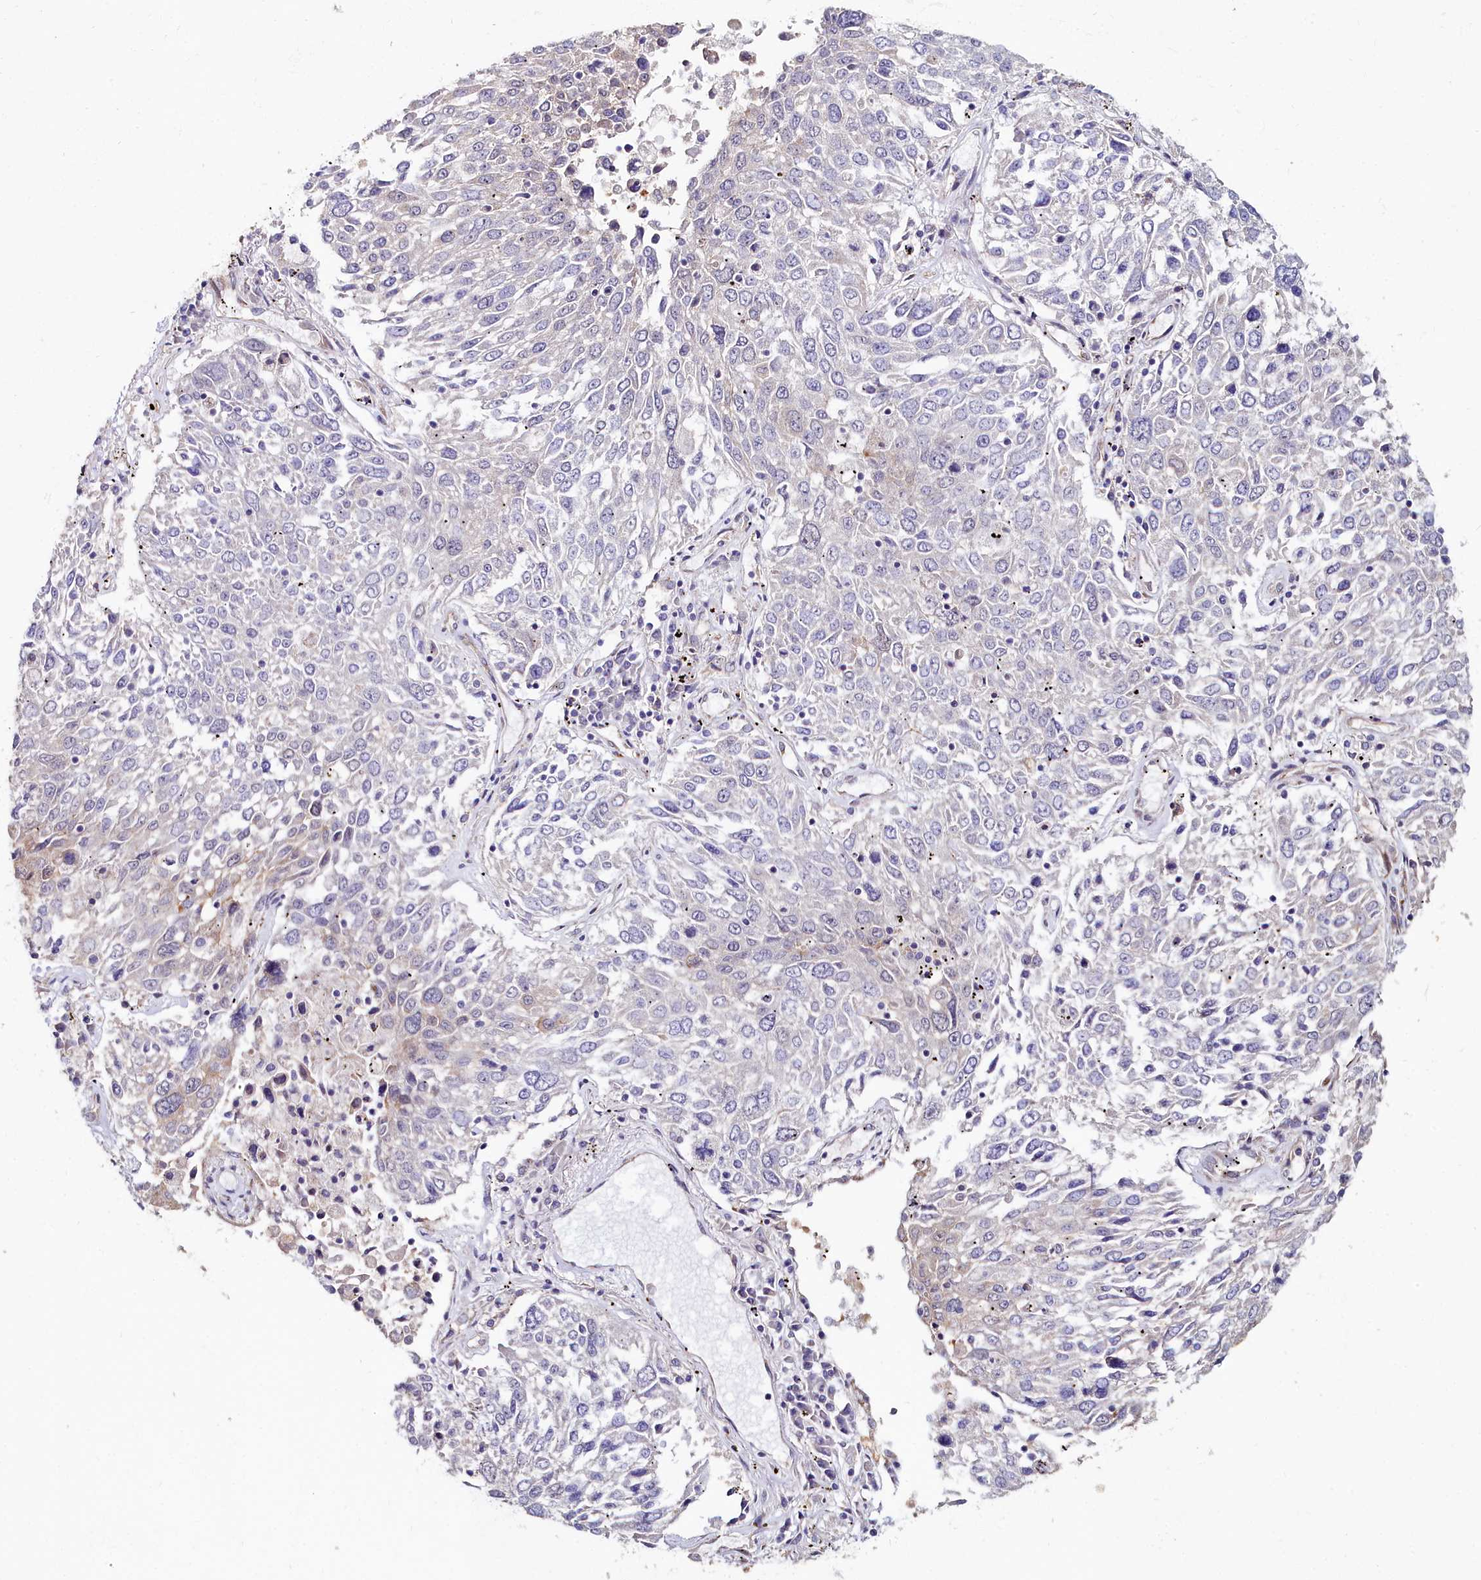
{"staining": {"intensity": "negative", "quantity": "none", "location": "none"}, "tissue": "lung cancer", "cell_type": "Tumor cells", "image_type": "cancer", "snomed": [{"axis": "morphology", "description": "Squamous cell carcinoma, NOS"}, {"axis": "topography", "description": "Lung"}], "caption": "Immunohistochemical staining of human squamous cell carcinoma (lung) displays no significant staining in tumor cells.", "gene": "C4orf19", "patient": {"sex": "male", "age": 65}}